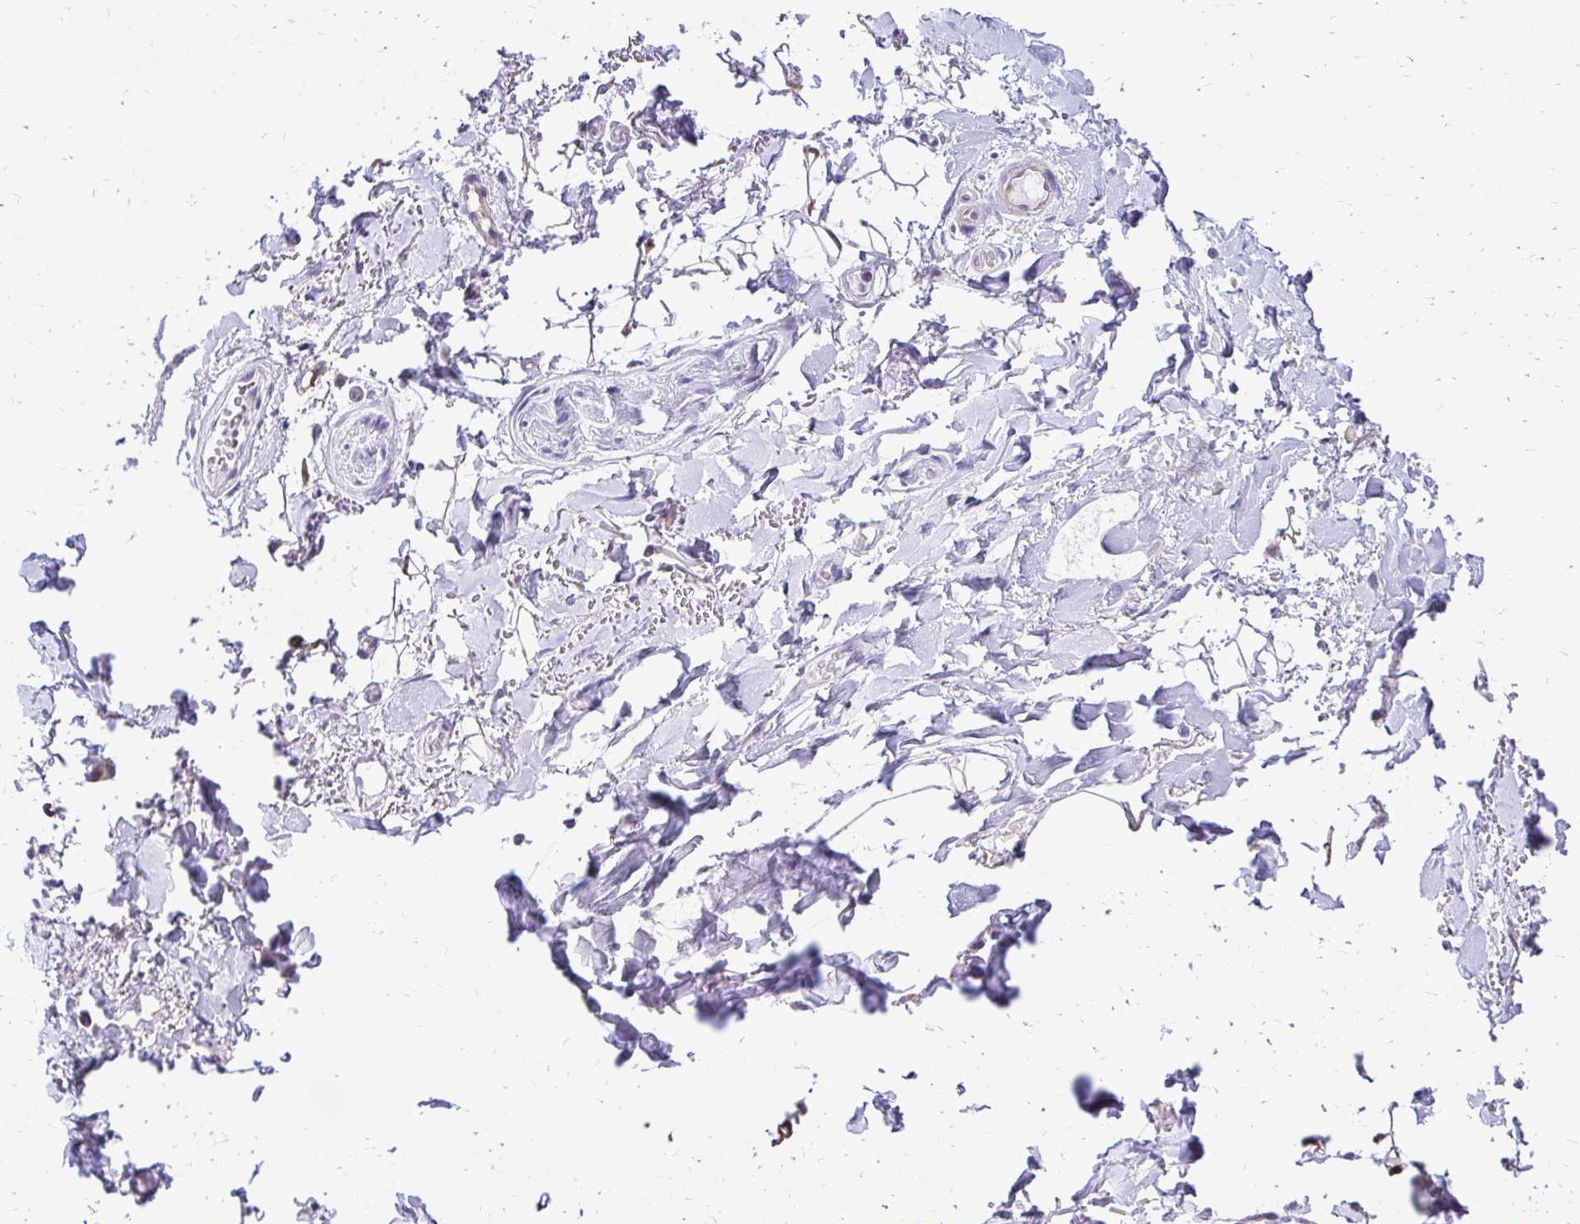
{"staining": {"intensity": "weak", "quantity": "25%-75%", "location": "cytoplasmic/membranous"}, "tissue": "adipose tissue", "cell_type": "Adipocytes", "image_type": "normal", "snomed": [{"axis": "morphology", "description": "Normal tissue, NOS"}, {"axis": "topography", "description": "Anal"}, {"axis": "topography", "description": "Peripheral nerve tissue"}], "caption": "Protein positivity by immunohistochemistry (IHC) exhibits weak cytoplasmic/membranous expression in approximately 25%-75% of adipocytes in unremarkable adipose tissue.", "gene": "NIFK", "patient": {"sex": "male", "age": 78}}